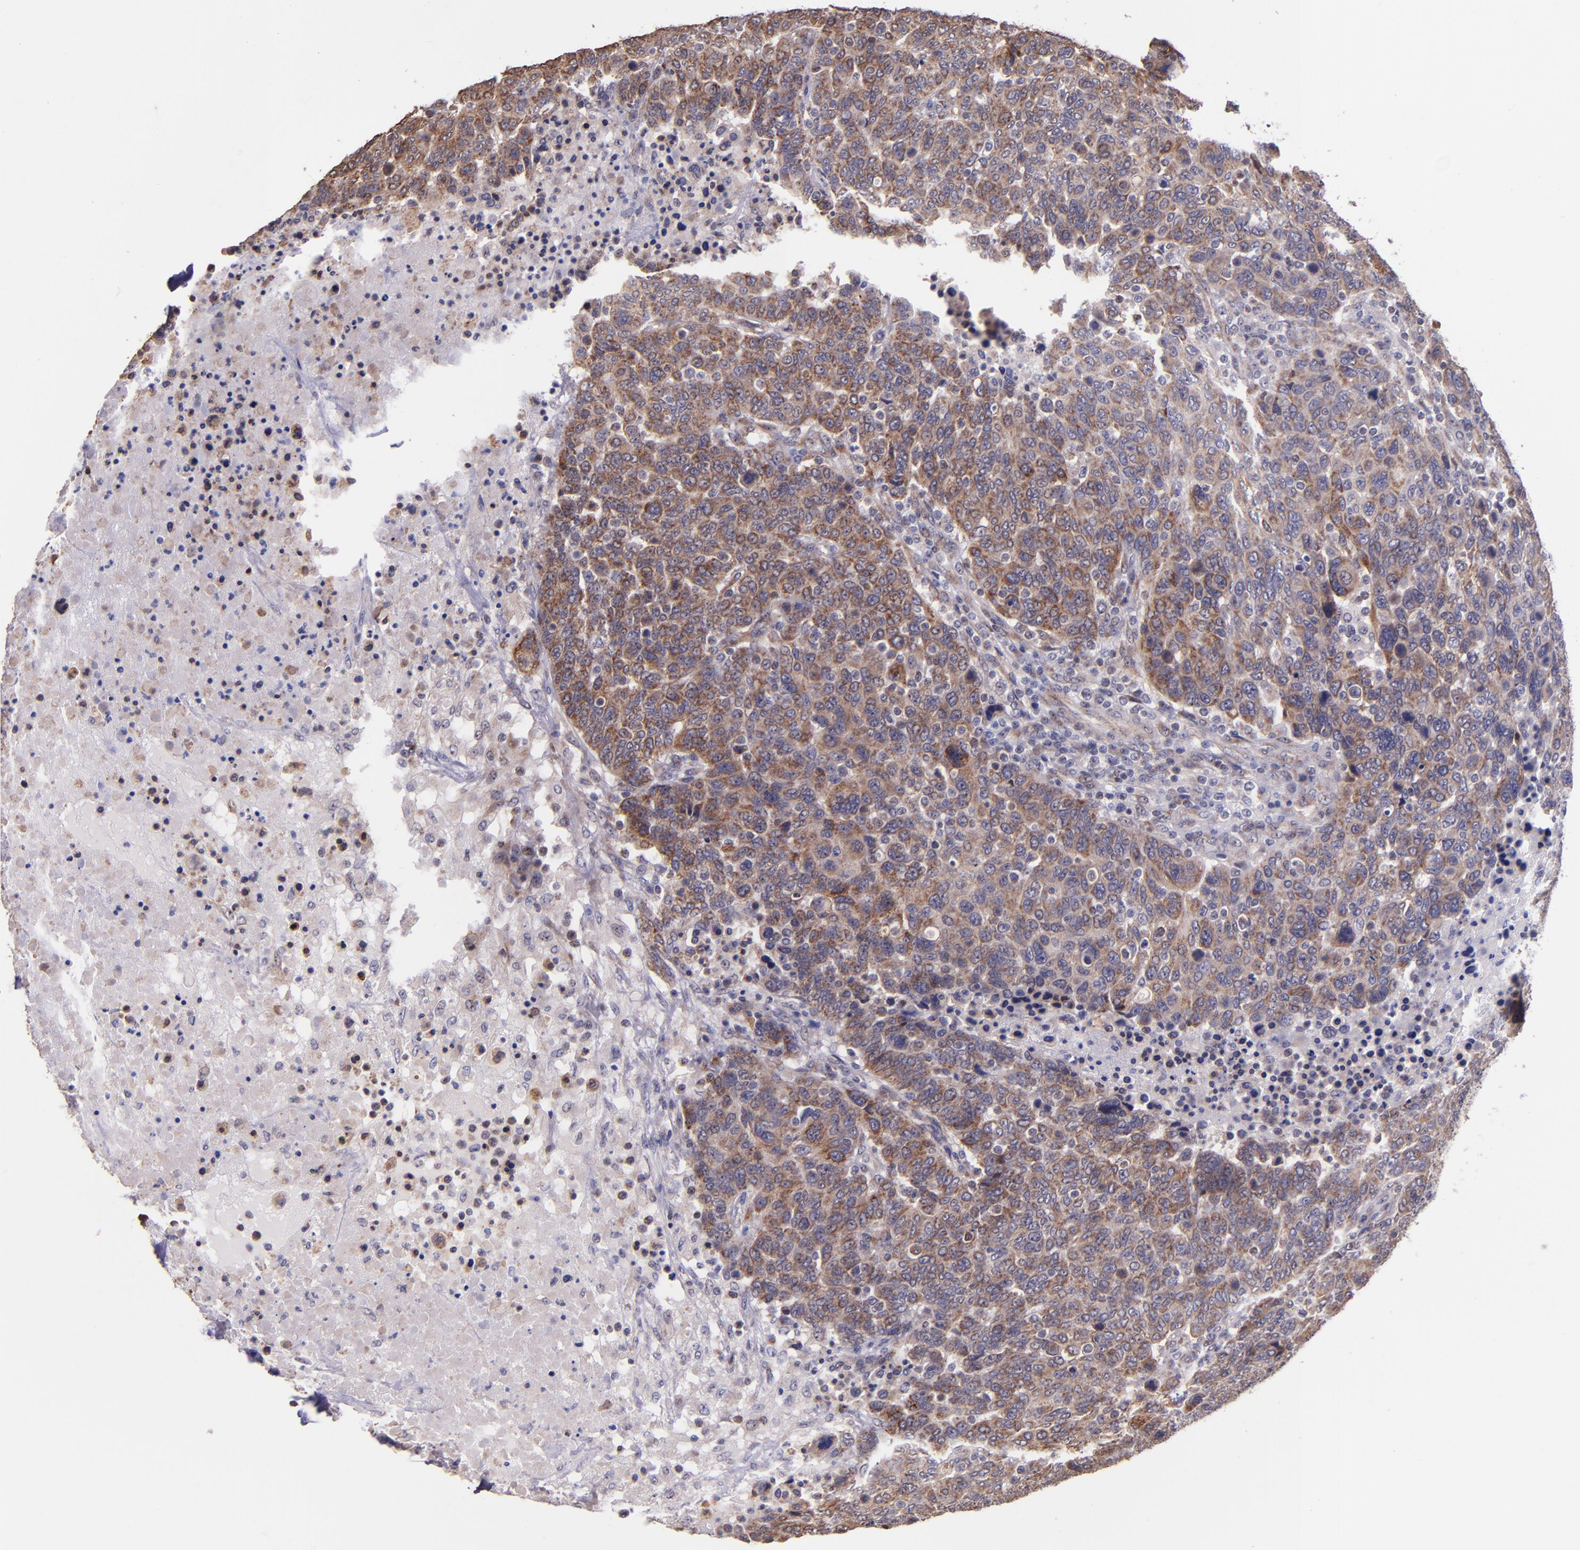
{"staining": {"intensity": "moderate", "quantity": ">75%", "location": "cytoplasmic/membranous"}, "tissue": "breast cancer", "cell_type": "Tumor cells", "image_type": "cancer", "snomed": [{"axis": "morphology", "description": "Duct carcinoma"}, {"axis": "topography", "description": "Breast"}], "caption": "Breast infiltrating ductal carcinoma stained with immunohistochemistry (IHC) demonstrates moderate cytoplasmic/membranous positivity in about >75% of tumor cells.", "gene": "SHC1", "patient": {"sex": "female", "age": 37}}